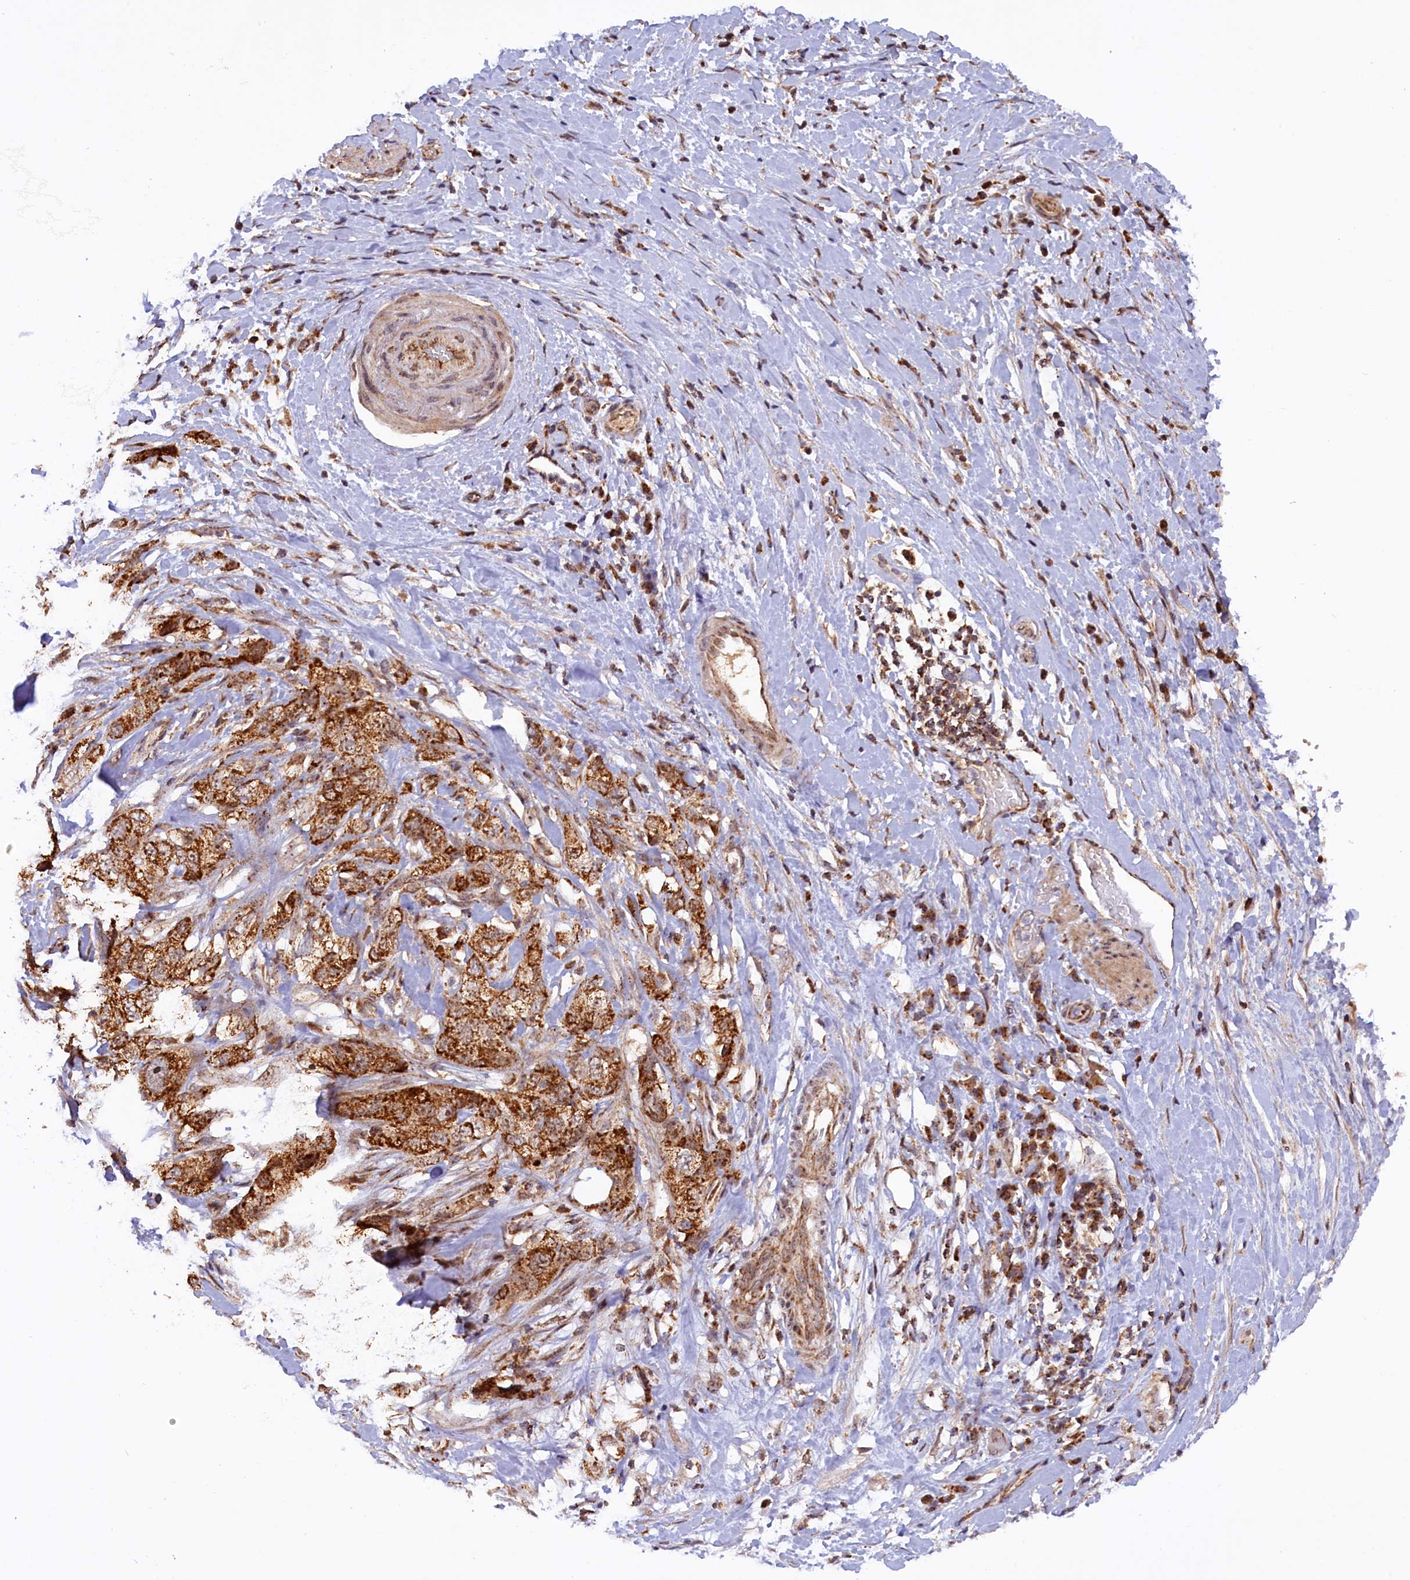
{"staining": {"intensity": "strong", "quantity": ">75%", "location": "cytoplasmic/membranous"}, "tissue": "pancreatic cancer", "cell_type": "Tumor cells", "image_type": "cancer", "snomed": [{"axis": "morphology", "description": "Adenocarcinoma, NOS"}, {"axis": "topography", "description": "Pancreas"}], "caption": "Protein staining by IHC shows strong cytoplasmic/membranous expression in about >75% of tumor cells in adenocarcinoma (pancreatic).", "gene": "DUS3L", "patient": {"sex": "female", "age": 73}}